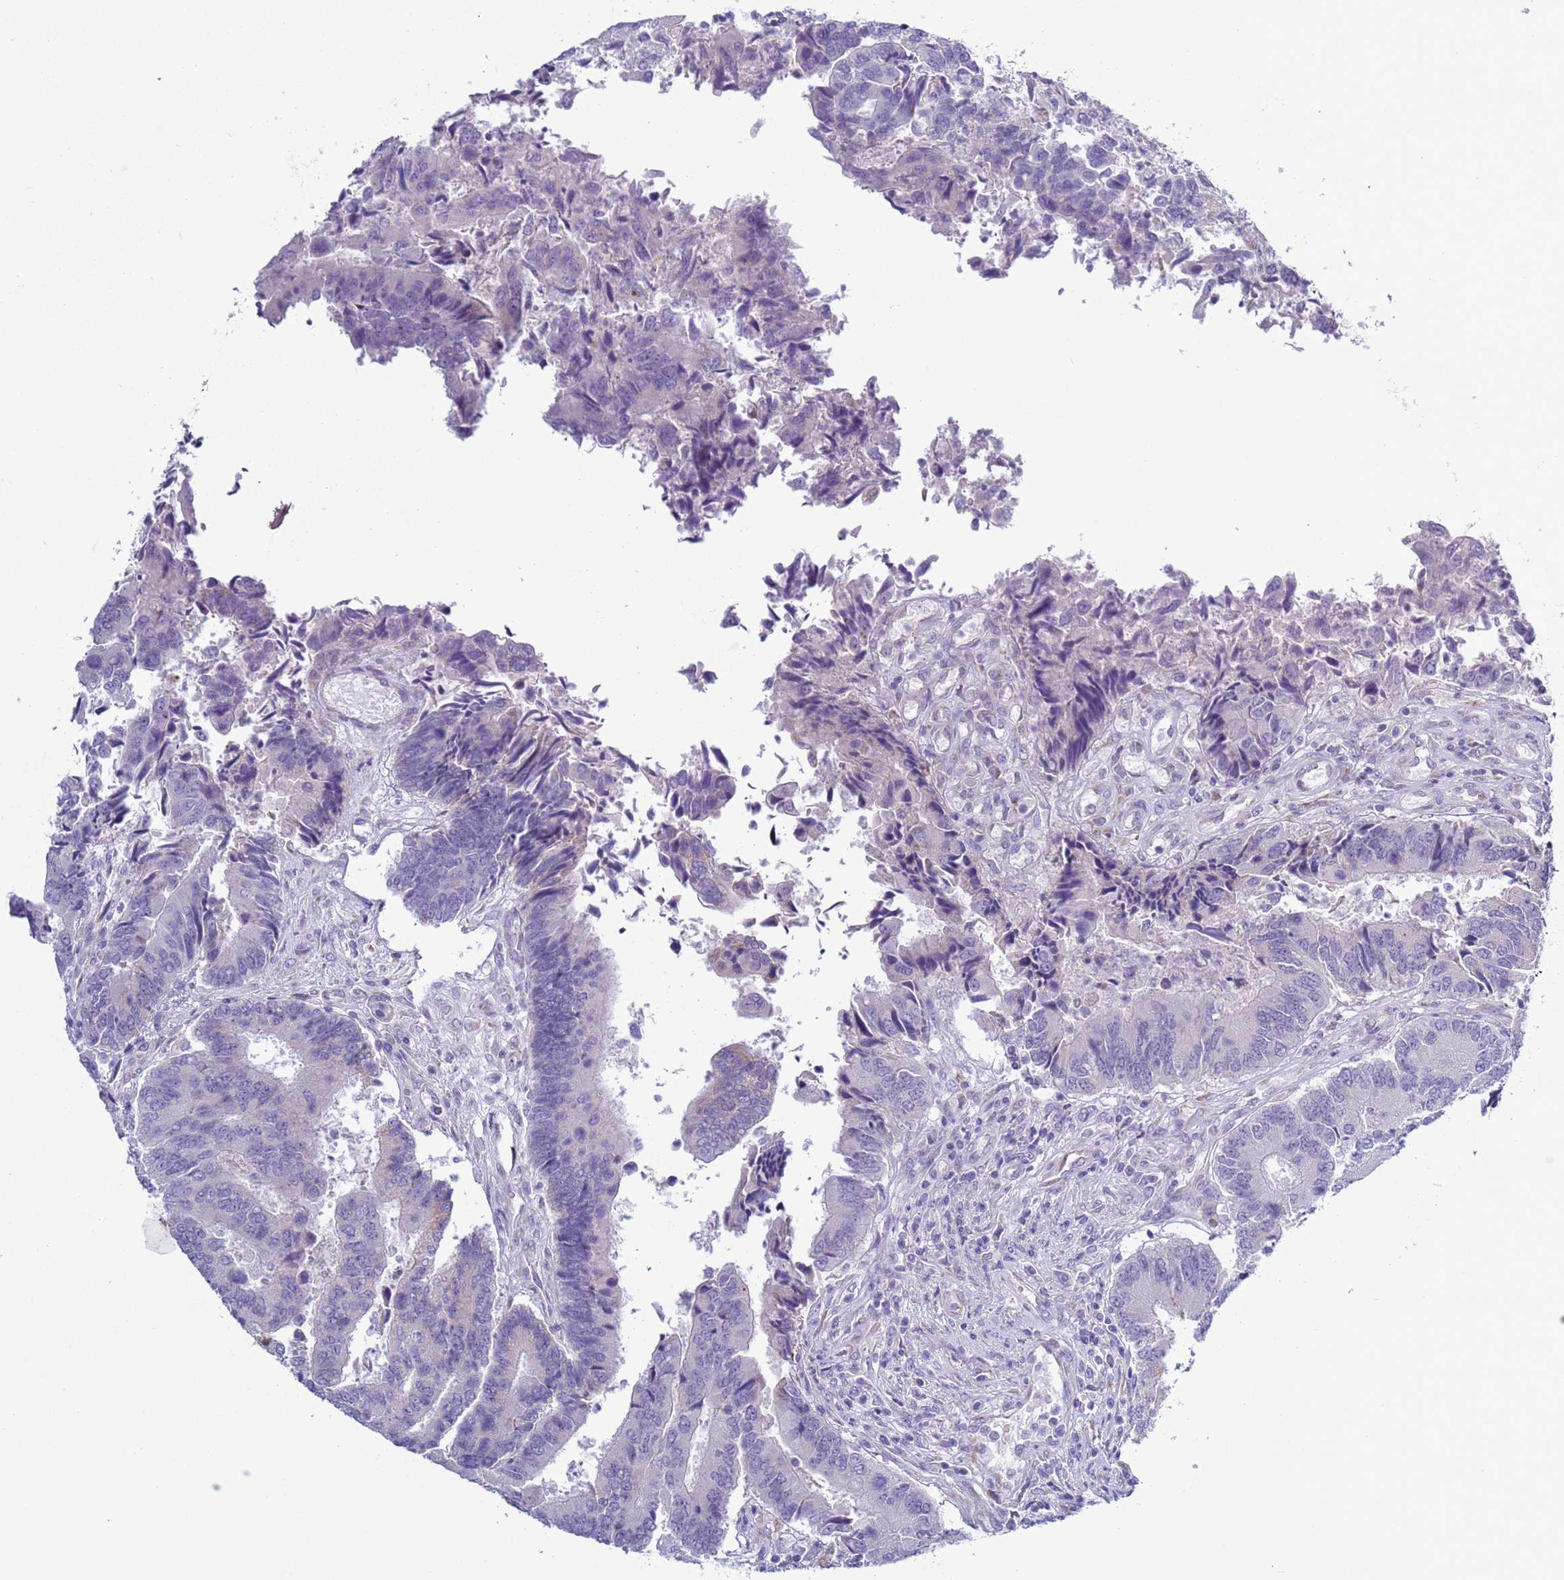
{"staining": {"intensity": "negative", "quantity": "none", "location": "none"}, "tissue": "colorectal cancer", "cell_type": "Tumor cells", "image_type": "cancer", "snomed": [{"axis": "morphology", "description": "Adenocarcinoma, NOS"}, {"axis": "topography", "description": "Colon"}], "caption": "This is an IHC image of human colorectal cancer. There is no expression in tumor cells.", "gene": "ABHD17B", "patient": {"sex": "female", "age": 67}}